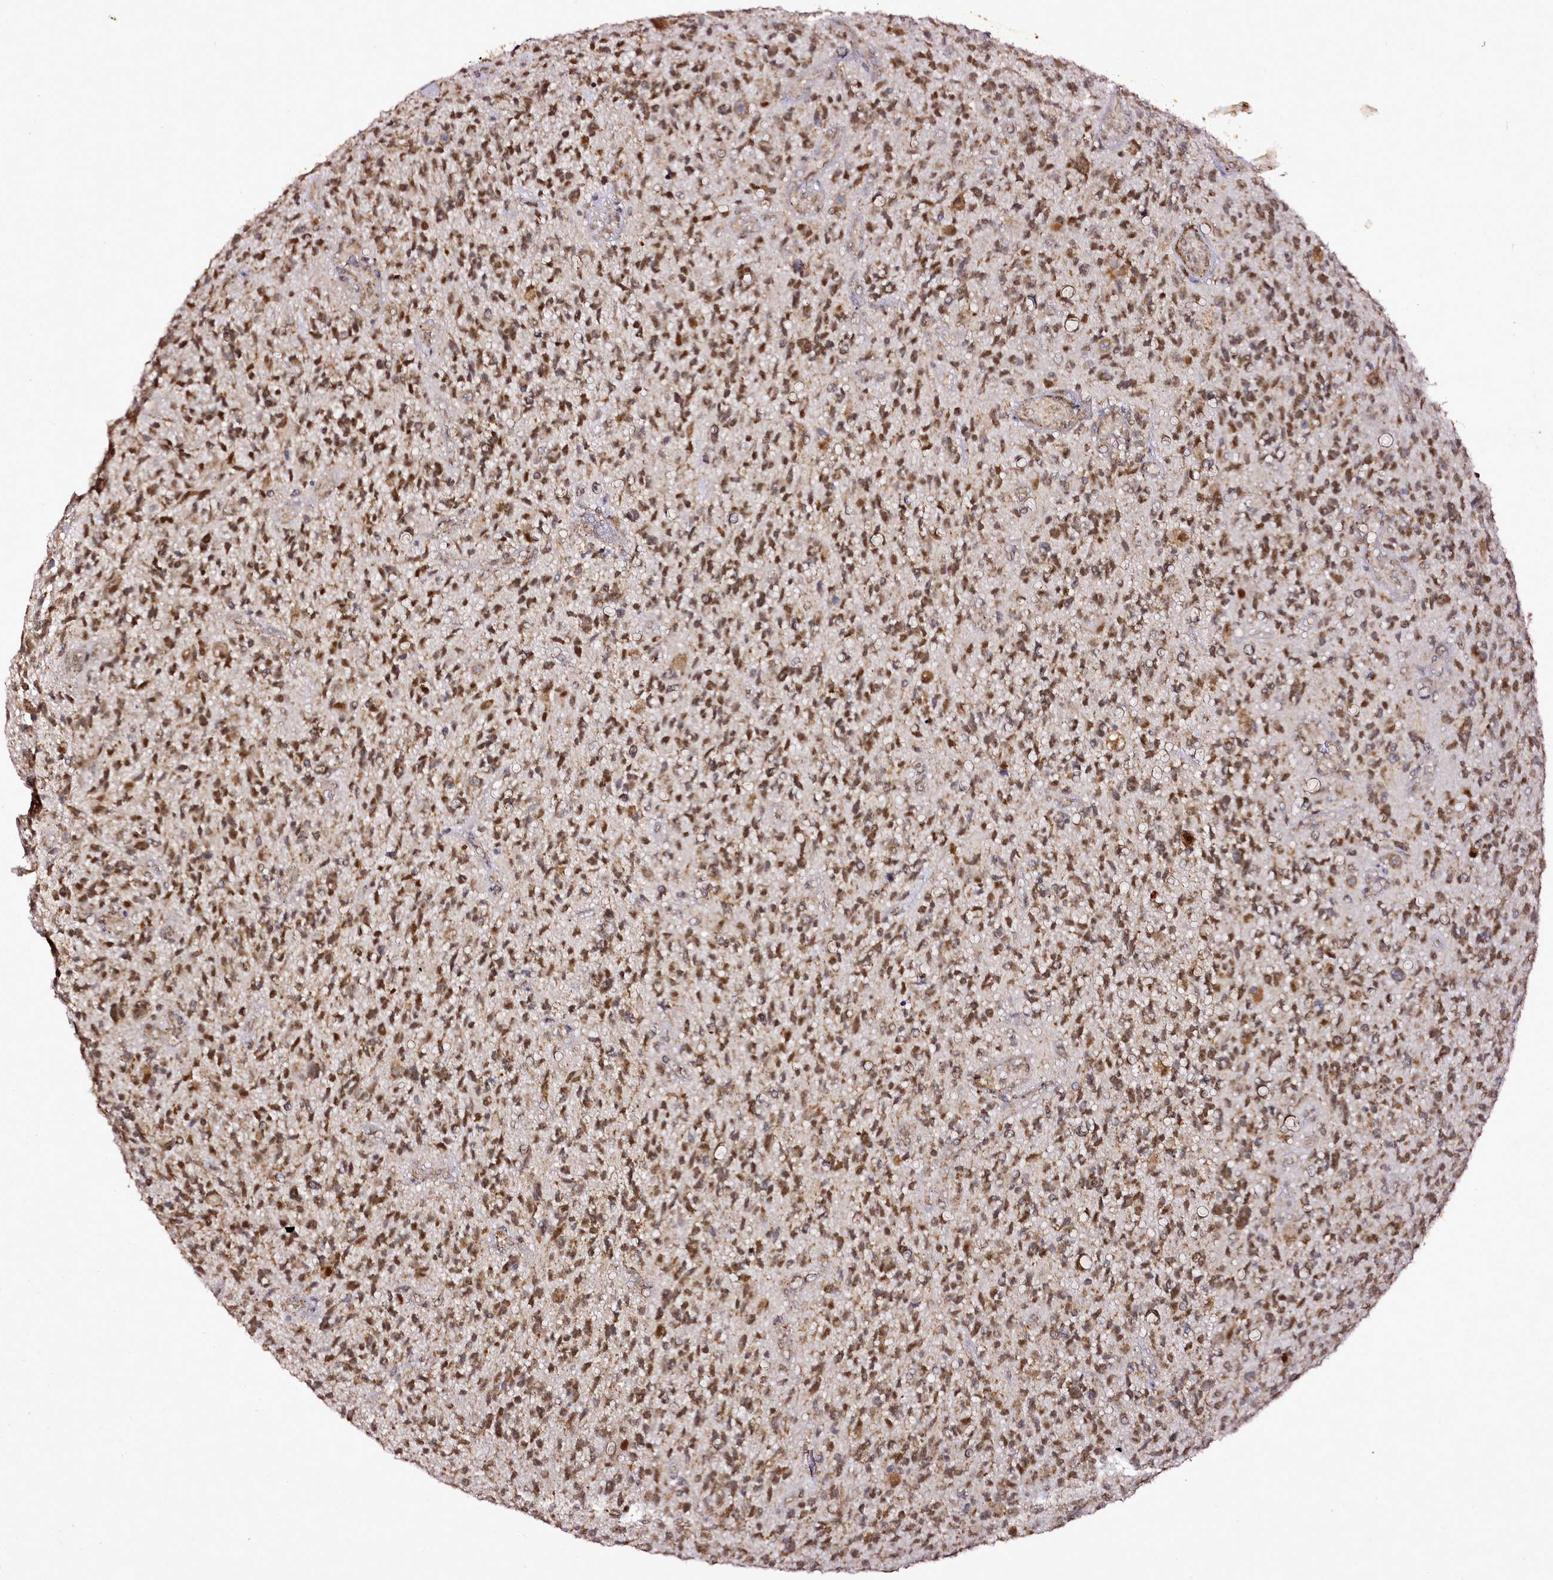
{"staining": {"intensity": "moderate", "quantity": ">75%", "location": "nuclear"}, "tissue": "glioma", "cell_type": "Tumor cells", "image_type": "cancer", "snomed": [{"axis": "morphology", "description": "Glioma, malignant, High grade"}, {"axis": "topography", "description": "Brain"}], "caption": "A micrograph of human malignant high-grade glioma stained for a protein exhibits moderate nuclear brown staining in tumor cells.", "gene": "EDIL3", "patient": {"sex": "male", "age": 47}}